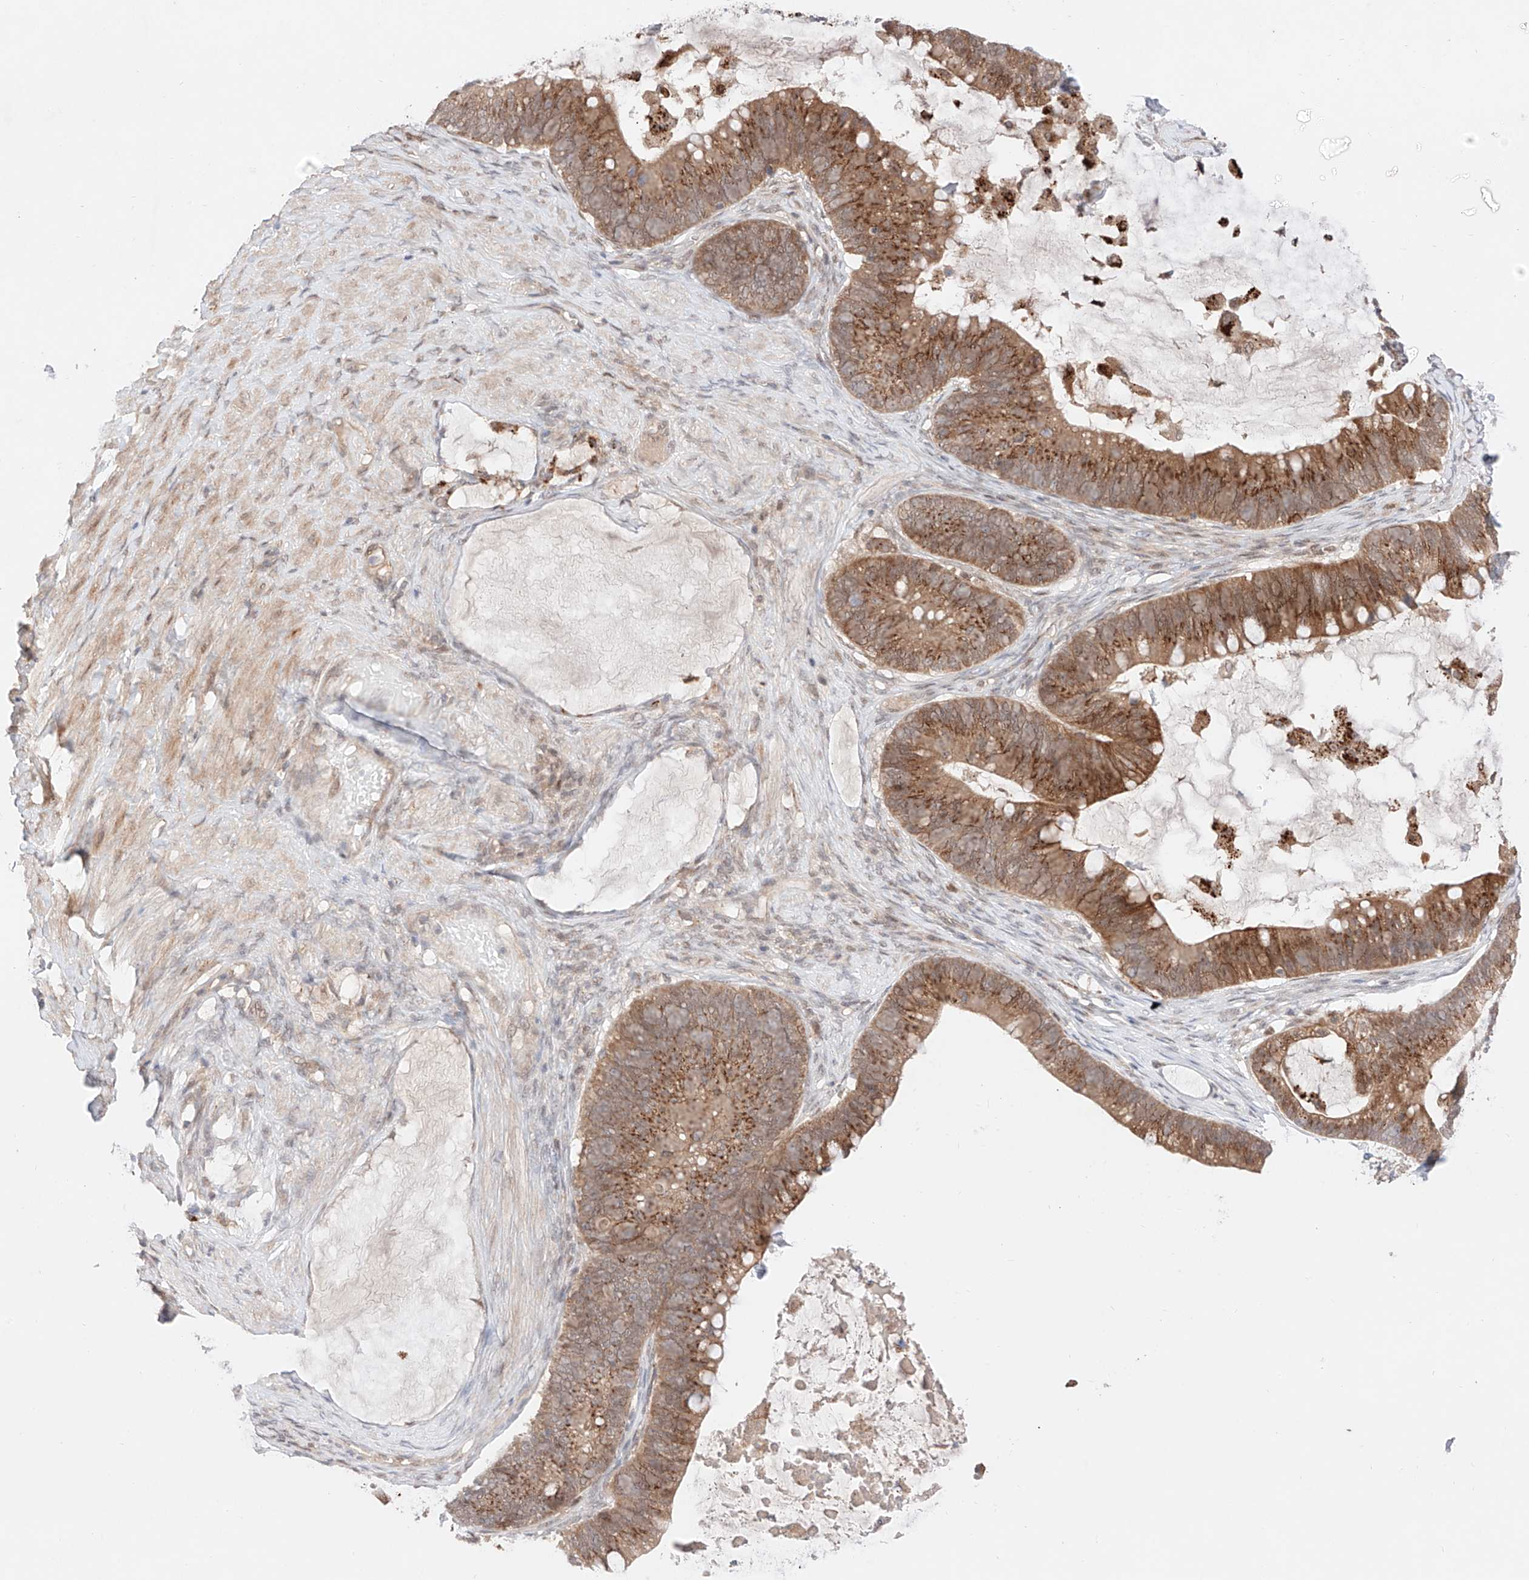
{"staining": {"intensity": "moderate", "quantity": ">75%", "location": "cytoplasmic/membranous"}, "tissue": "ovarian cancer", "cell_type": "Tumor cells", "image_type": "cancer", "snomed": [{"axis": "morphology", "description": "Cystadenocarcinoma, mucinous, NOS"}, {"axis": "topography", "description": "Ovary"}], "caption": "This photomicrograph demonstrates immunohistochemistry staining of mucinous cystadenocarcinoma (ovarian), with medium moderate cytoplasmic/membranous expression in approximately >75% of tumor cells.", "gene": "GCNT1", "patient": {"sex": "female", "age": 61}}